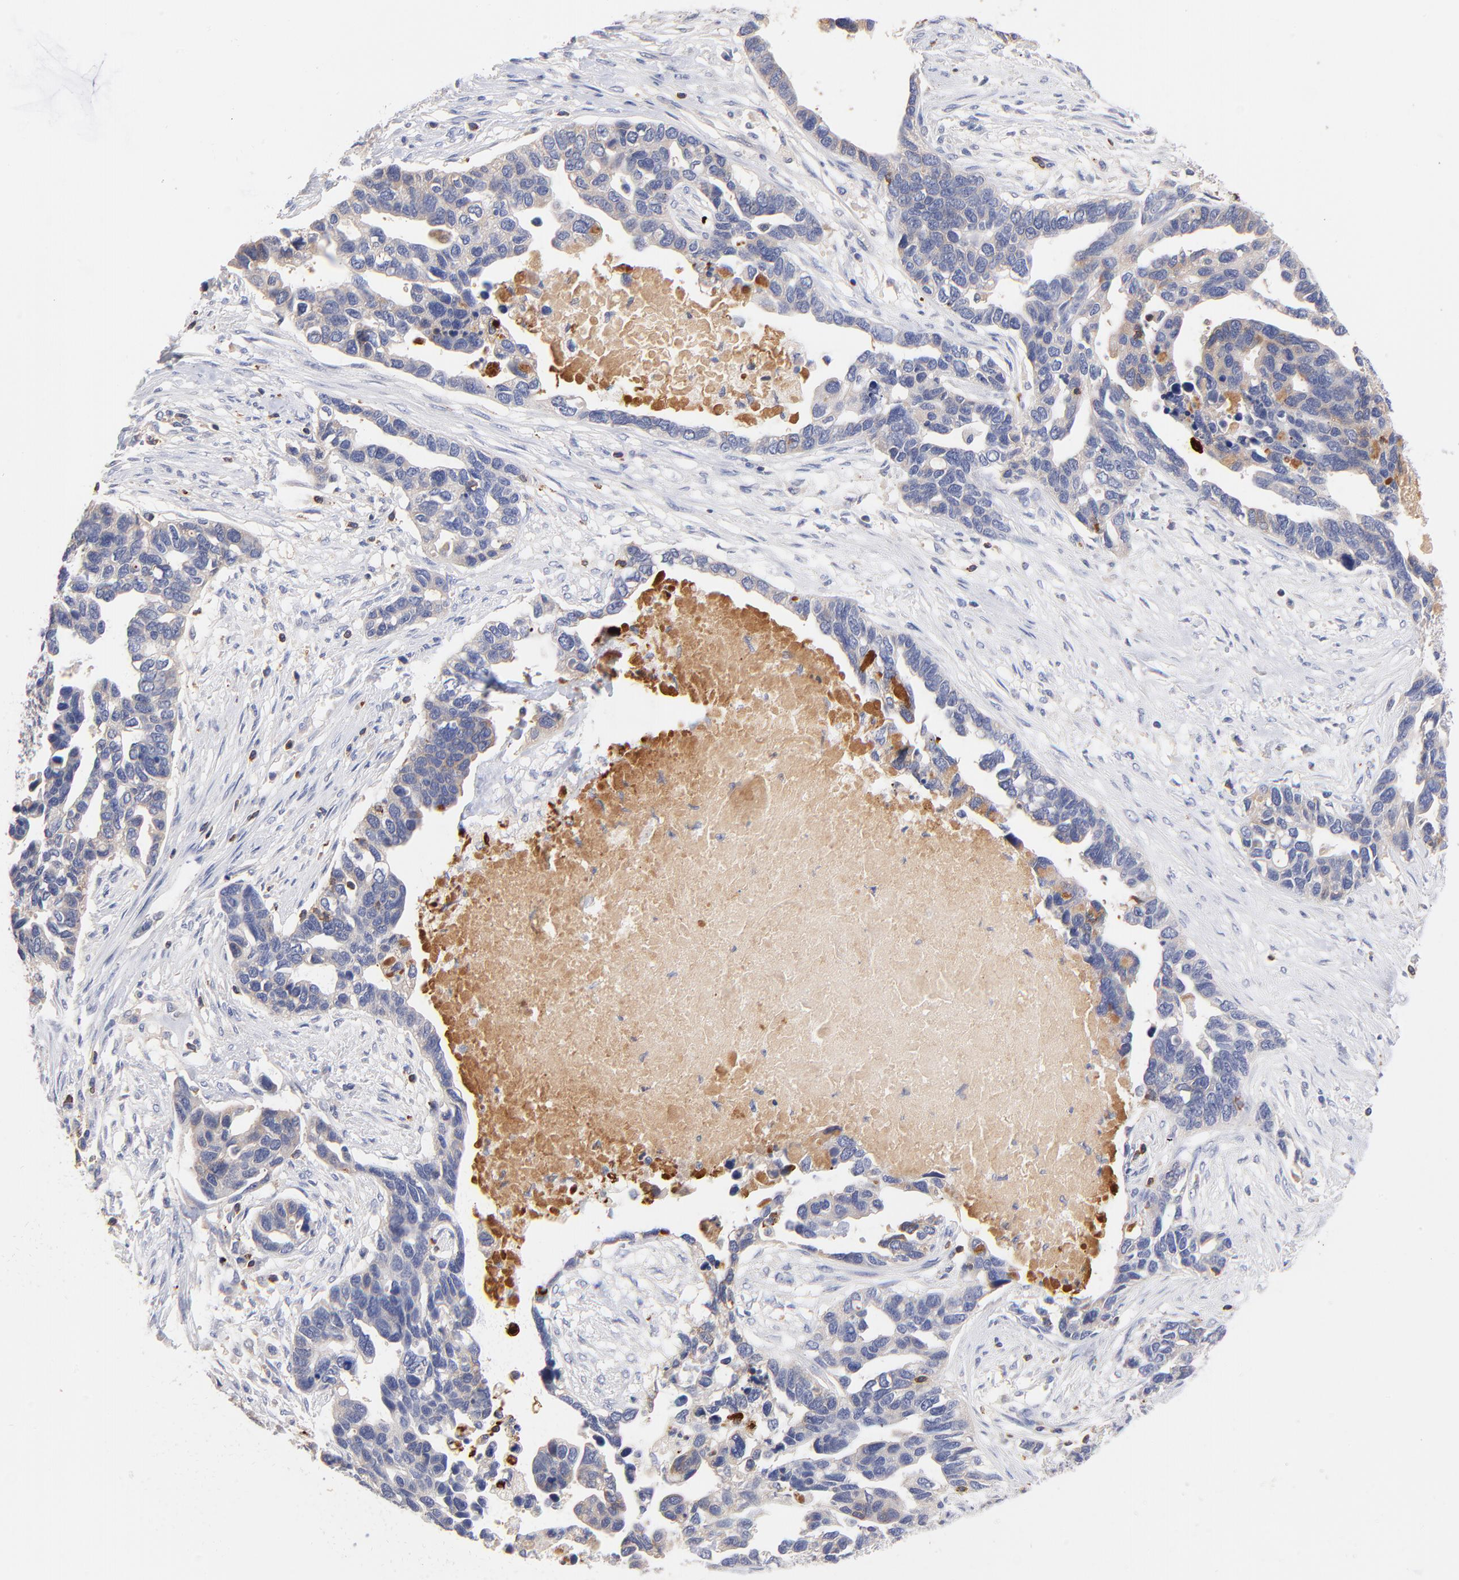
{"staining": {"intensity": "weak", "quantity": "<25%", "location": "cytoplasmic/membranous"}, "tissue": "ovarian cancer", "cell_type": "Tumor cells", "image_type": "cancer", "snomed": [{"axis": "morphology", "description": "Cystadenocarcinoma, serous, NOS"}, {"axis": "topography", "description": "Ovary"}], "caption": "DAB (3,3'-diaminobenzidine) immunohistochemical staining of human ovarian cancer (serous cystadenocarcinoma) shows no significant staining in tumor cells.", "gene": "KREMEN2", "patient": {"sex": "female", "age": 54}}